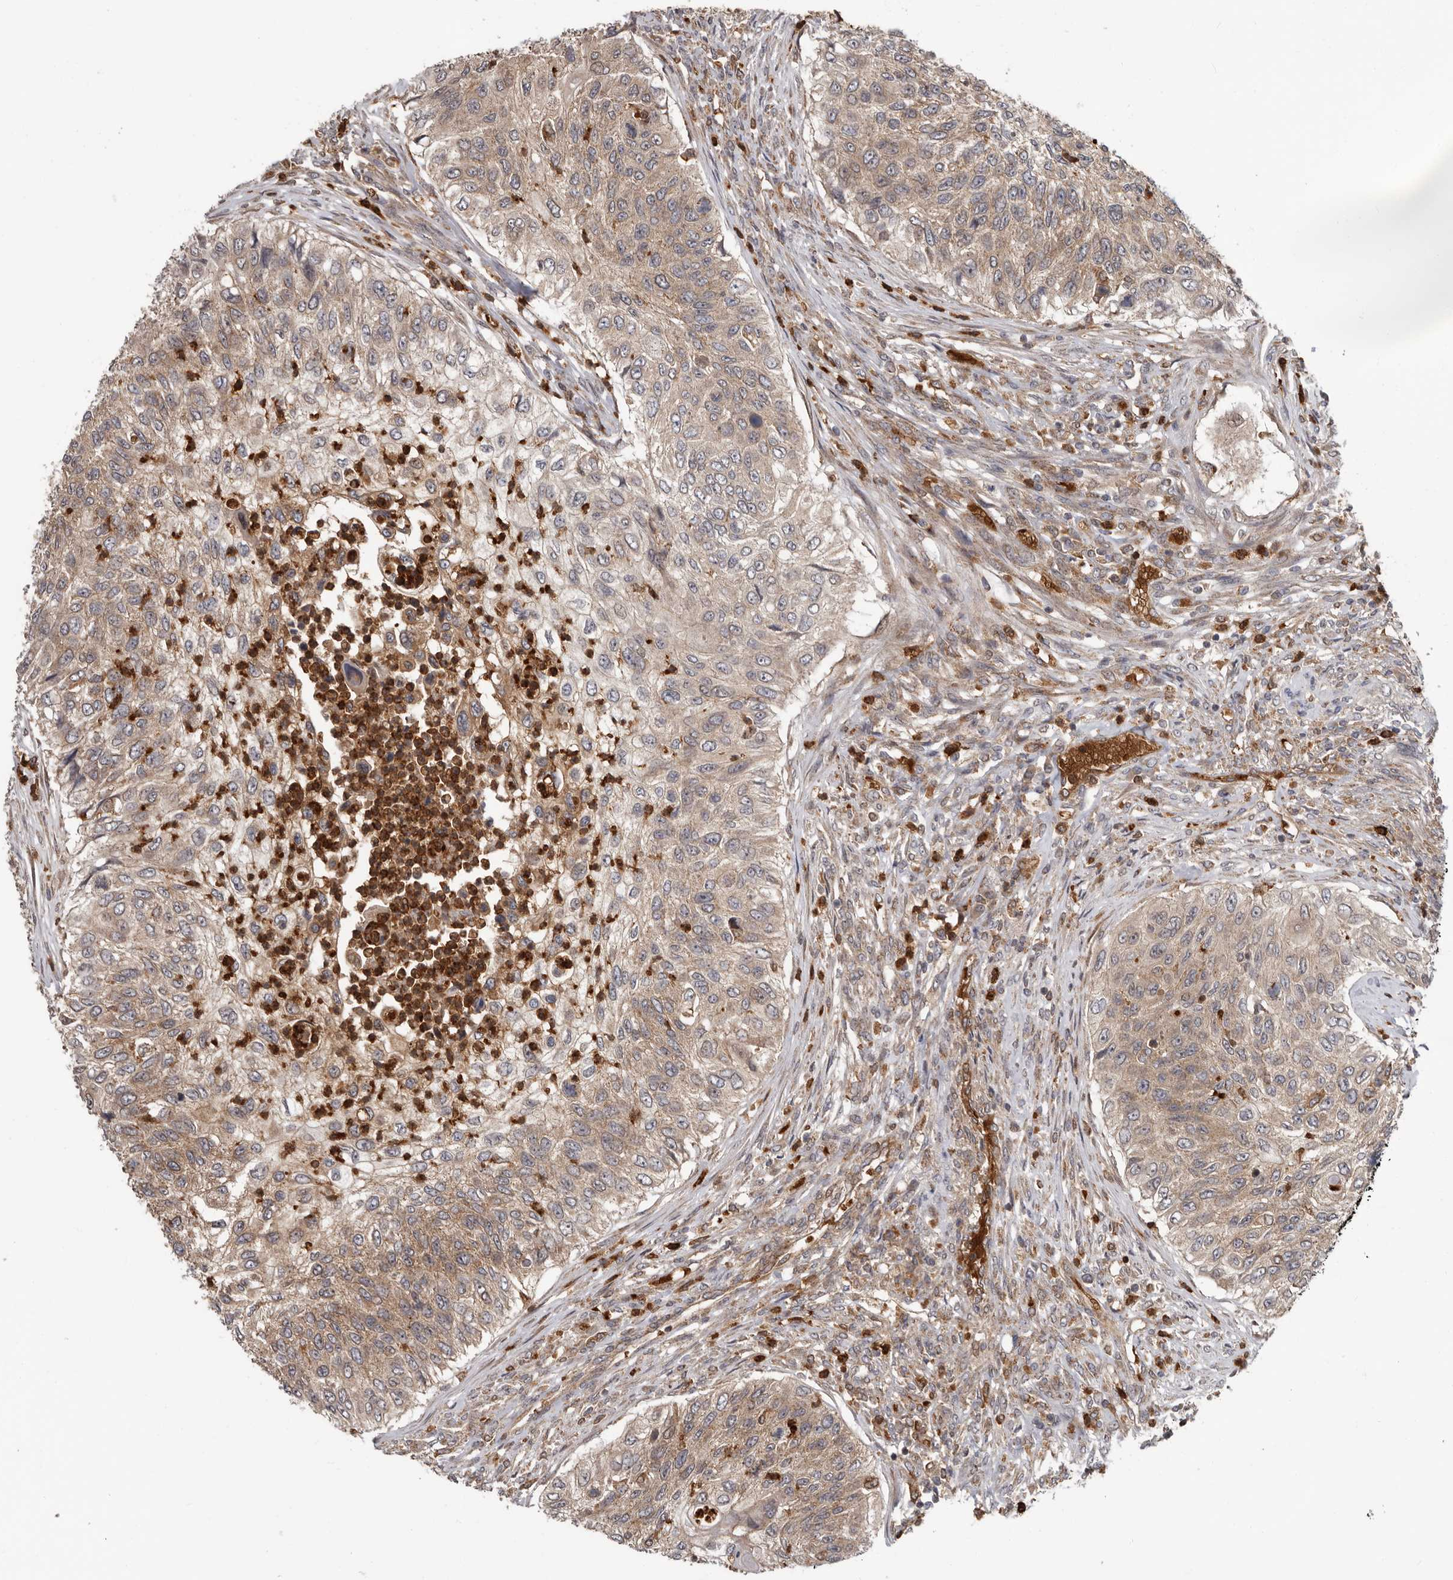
{"staining": {"intensity": "weak", "quantity": ">75%", "location": "cytoplasmic/membranous"}, "tissue": "urothelial cancer", "cell_type": "Tumor cells", "image_type": "cancer", "snomed": [{"axis": "morphology", "description": "Urothelial carcinoma, High grade"}, {"axis": "topography", "description": "Urinary bladder"}], "caption": "High-power microscopy captured an immunohistochemistry micrograph of urothelial carcinoma (high-grade), revealing weak cytoplasmic/membranous positivity in approximately >75% of tumor cells. The staining was performed using DAB, with brown indicating positive protein expression. Nuclei are stained blue with hematoxylin.", "gene": "FGFR4", "patient": {"sex": "female", "age": 60}}